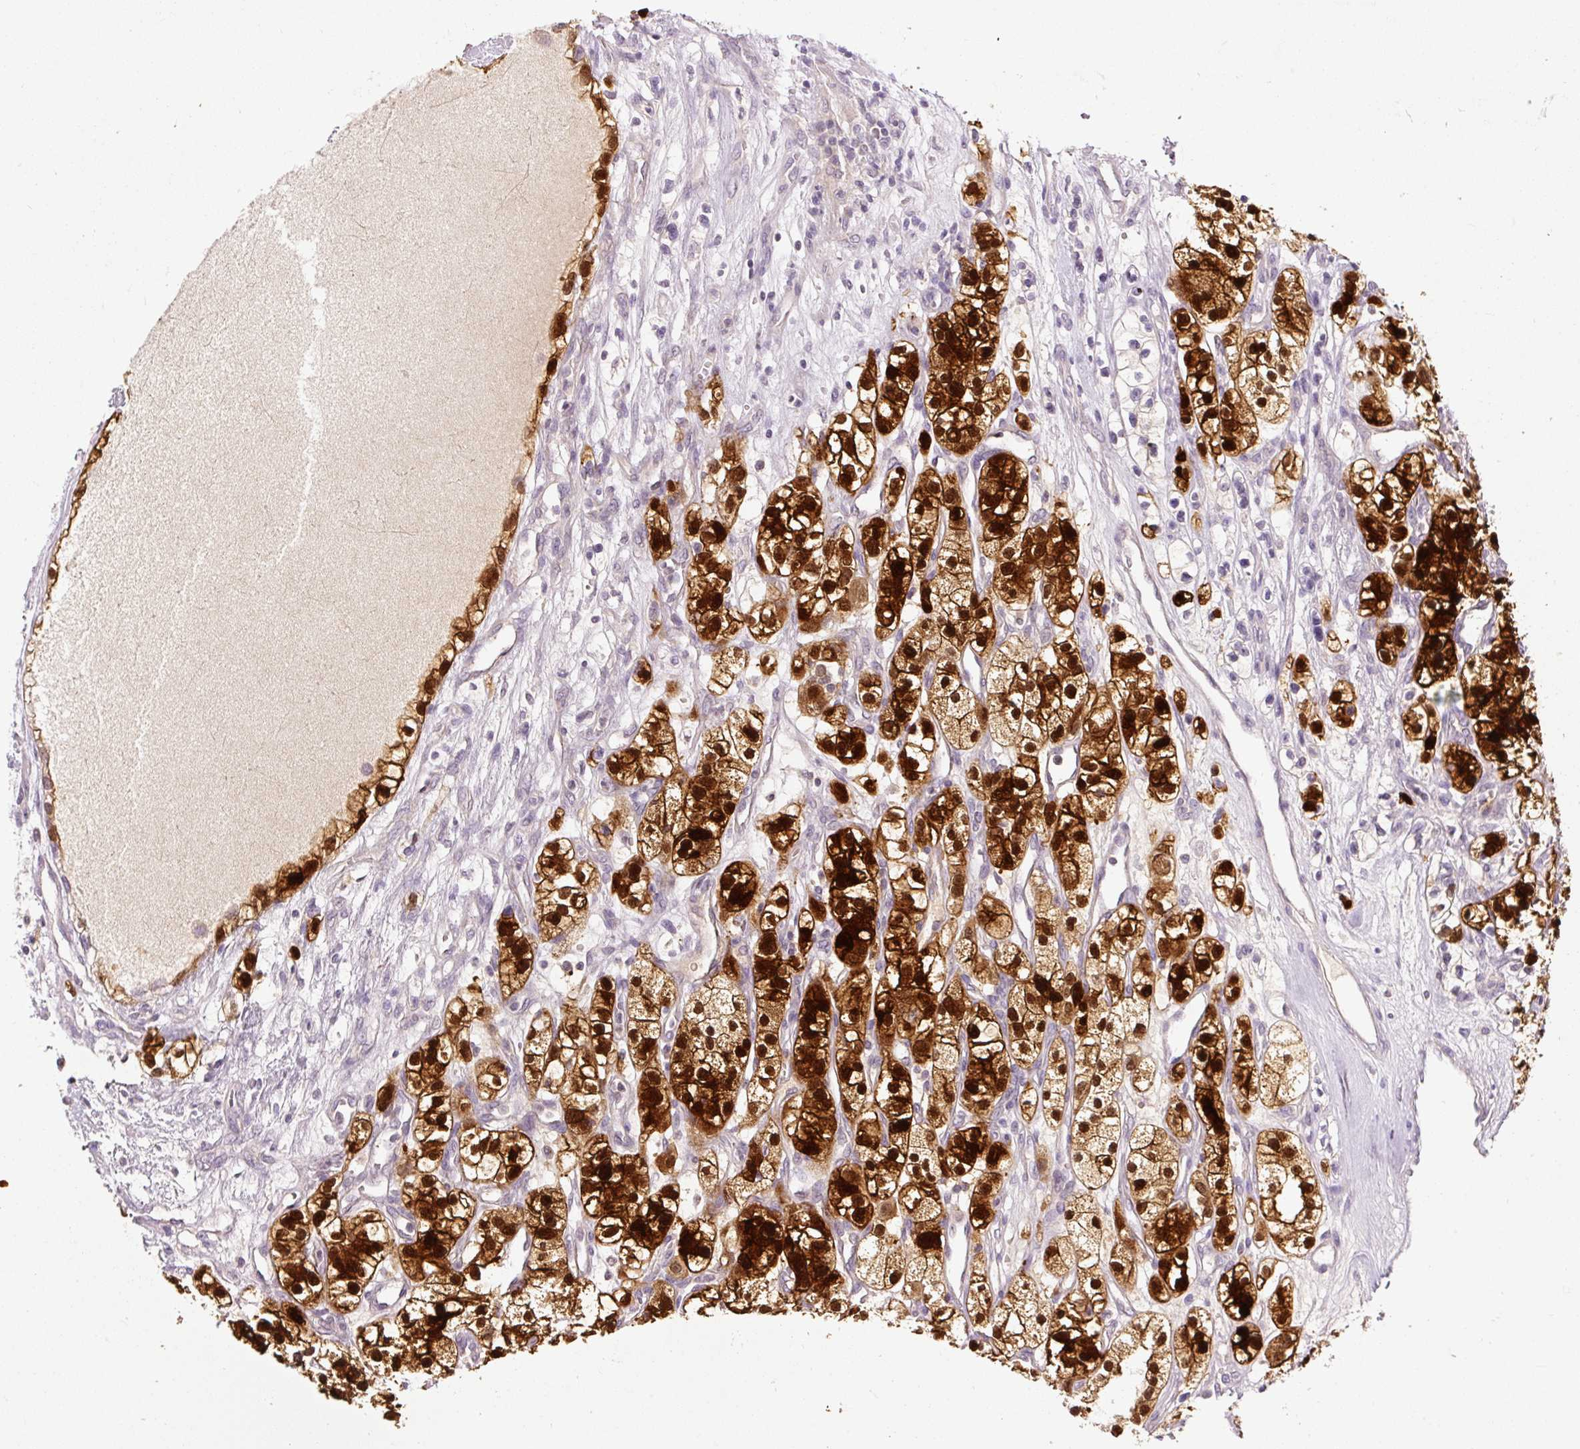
{"staining": {"intensity": "strong", "quantity": ">75%", "location": "cytoplasmic/membranous,nuclear"}, "tissue": "renal cancer", "cell_type": "Tumor cells", "image_type": "cancer", "snomed": [{"axis": "morphology", "description": "Adenocarcinoma, NOS"}, {"axis": "topography", "description": "Kidney"}], "caption": "A high amount of strong cytoplasmic/membranous and nuclear positivity is identified in about >75% of tumor cells in renal cancer tissue. The staining is performed using DAB (3,3'-diaminobenzidine) brown chromogen to label protein expression. The nuclei are counter-stained blue using hematoxylin.", "gene": "FABP7", "patient": {"sex": "female", "age": 57}}